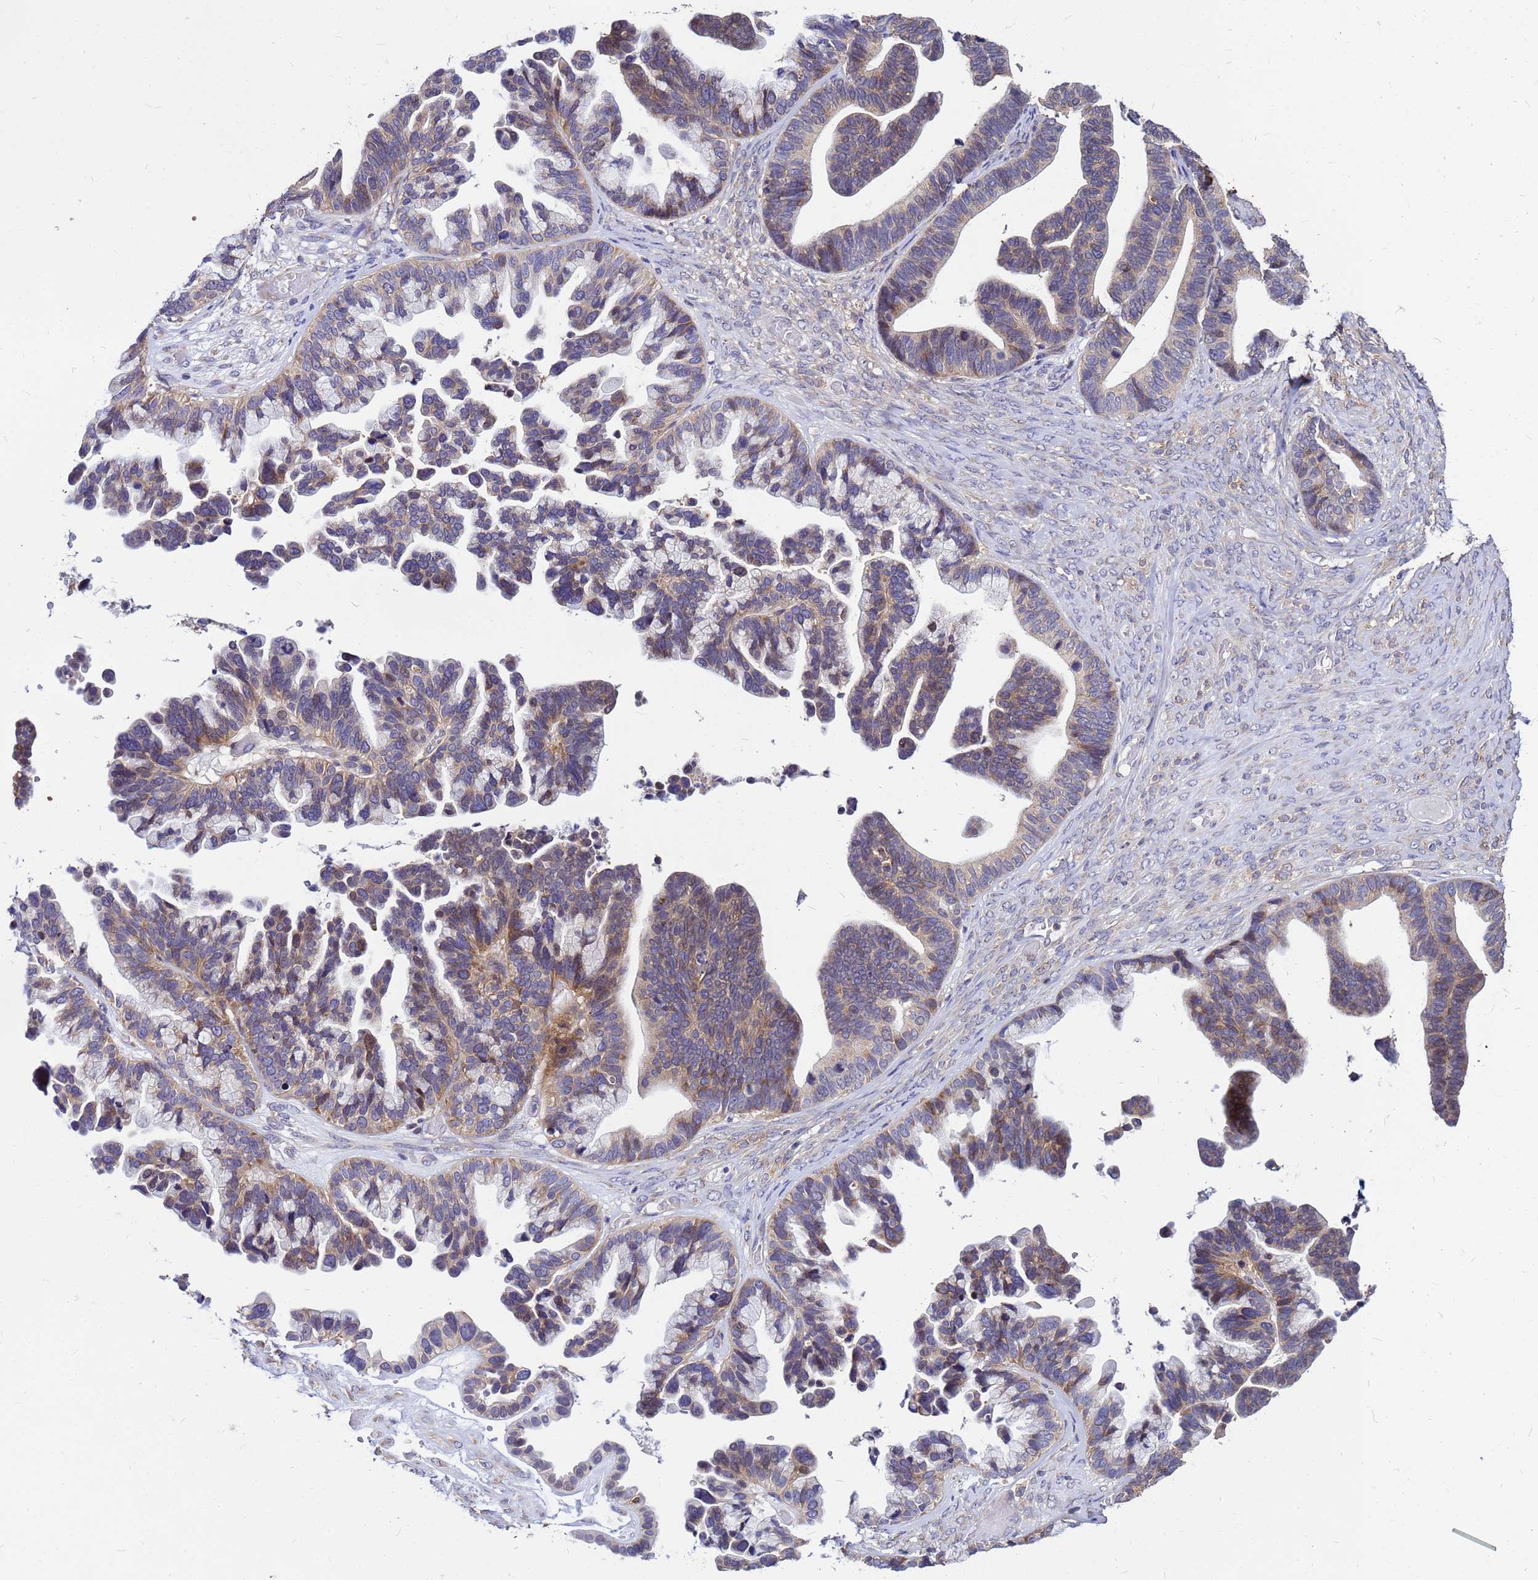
{"staining": {"intensity": "moderate", "quantity": "25%-75%", "location": "cytoplasmic/membranous"}, "tissue": "ovarian cancer", "cell_type": "Tumor cells", "image_type": "cancer", "snomed": [{"axis": "morphology", "description": "Cystadenocarcinoma, serous, NOS"}, {"axis": "topography", "description": "Ovary"}], "caption": "A brown stain labels moderate cytoplasmic/membranous positivity of a protein in ovarian cancer tumor cells.", "gene": "MOB2", "patient": {"sex": "female", "age": 56}}